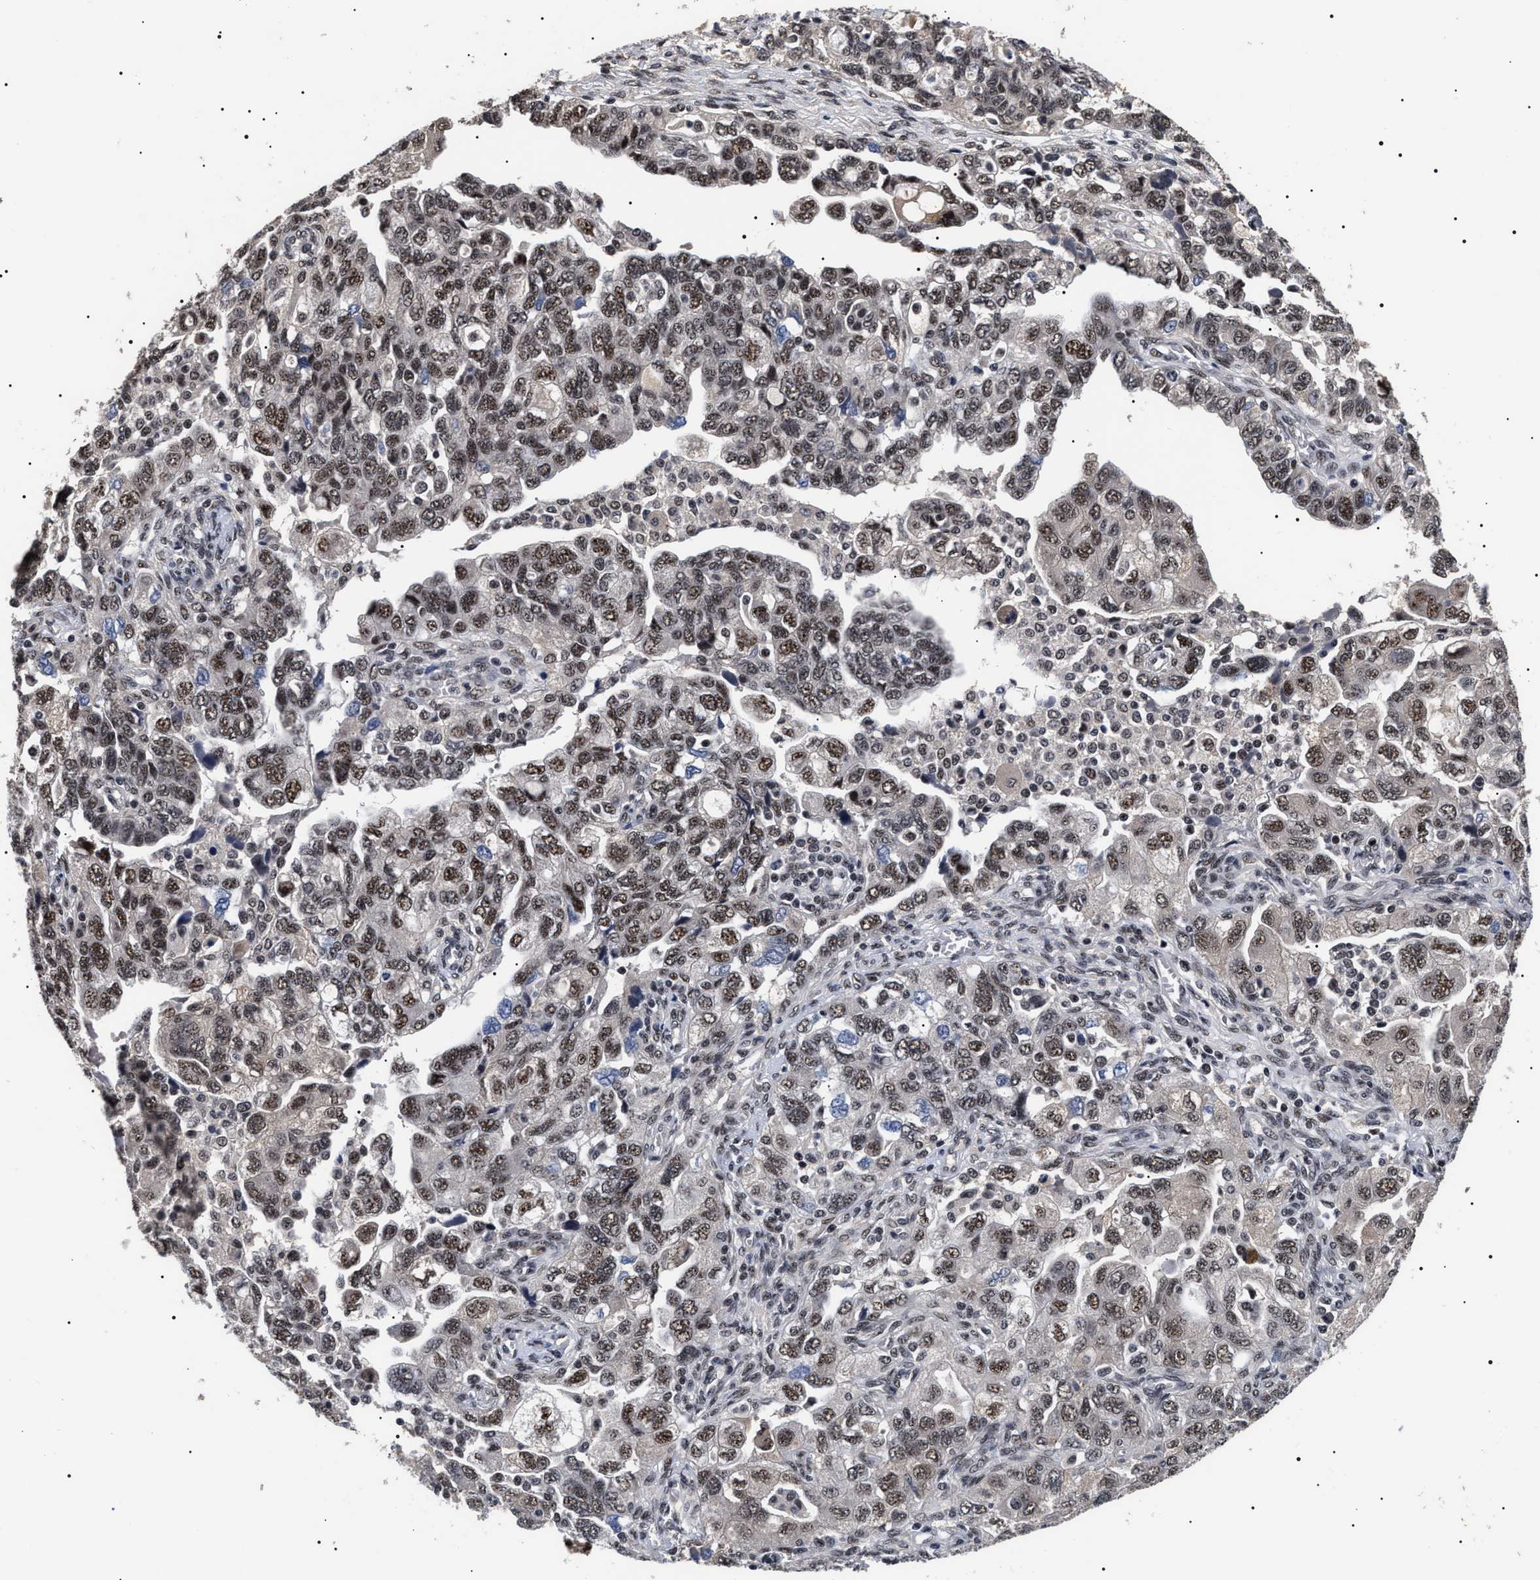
{"staining": {"intensity": "moderate", "quantity": ">75%", "location": "nuclear"}, "tissue": "ovarian cancer", "cell_type": "Tumor cells", "image_type": "cancer", "snomed": [{"axis": "morphology", "description": "Carcinoma, NOS"}, {"axis": "morphology", "description": "Cystadenocarcinoma, serous, NOS"}, {"axis": "topography", "description": "Ovary"}], "caption": "High-magnification brightfield microscopy of ovarian serous cystadenocarcinoma stained with DAB (brown) and counterstained with hematoxylin (blue). tumor cells exhibit moderate nuclear expression is present in about>75% of cells. Nuclei are stained in blue.", "gene": "CAAP1", "patient": {"sex": "female", "age": 69}}